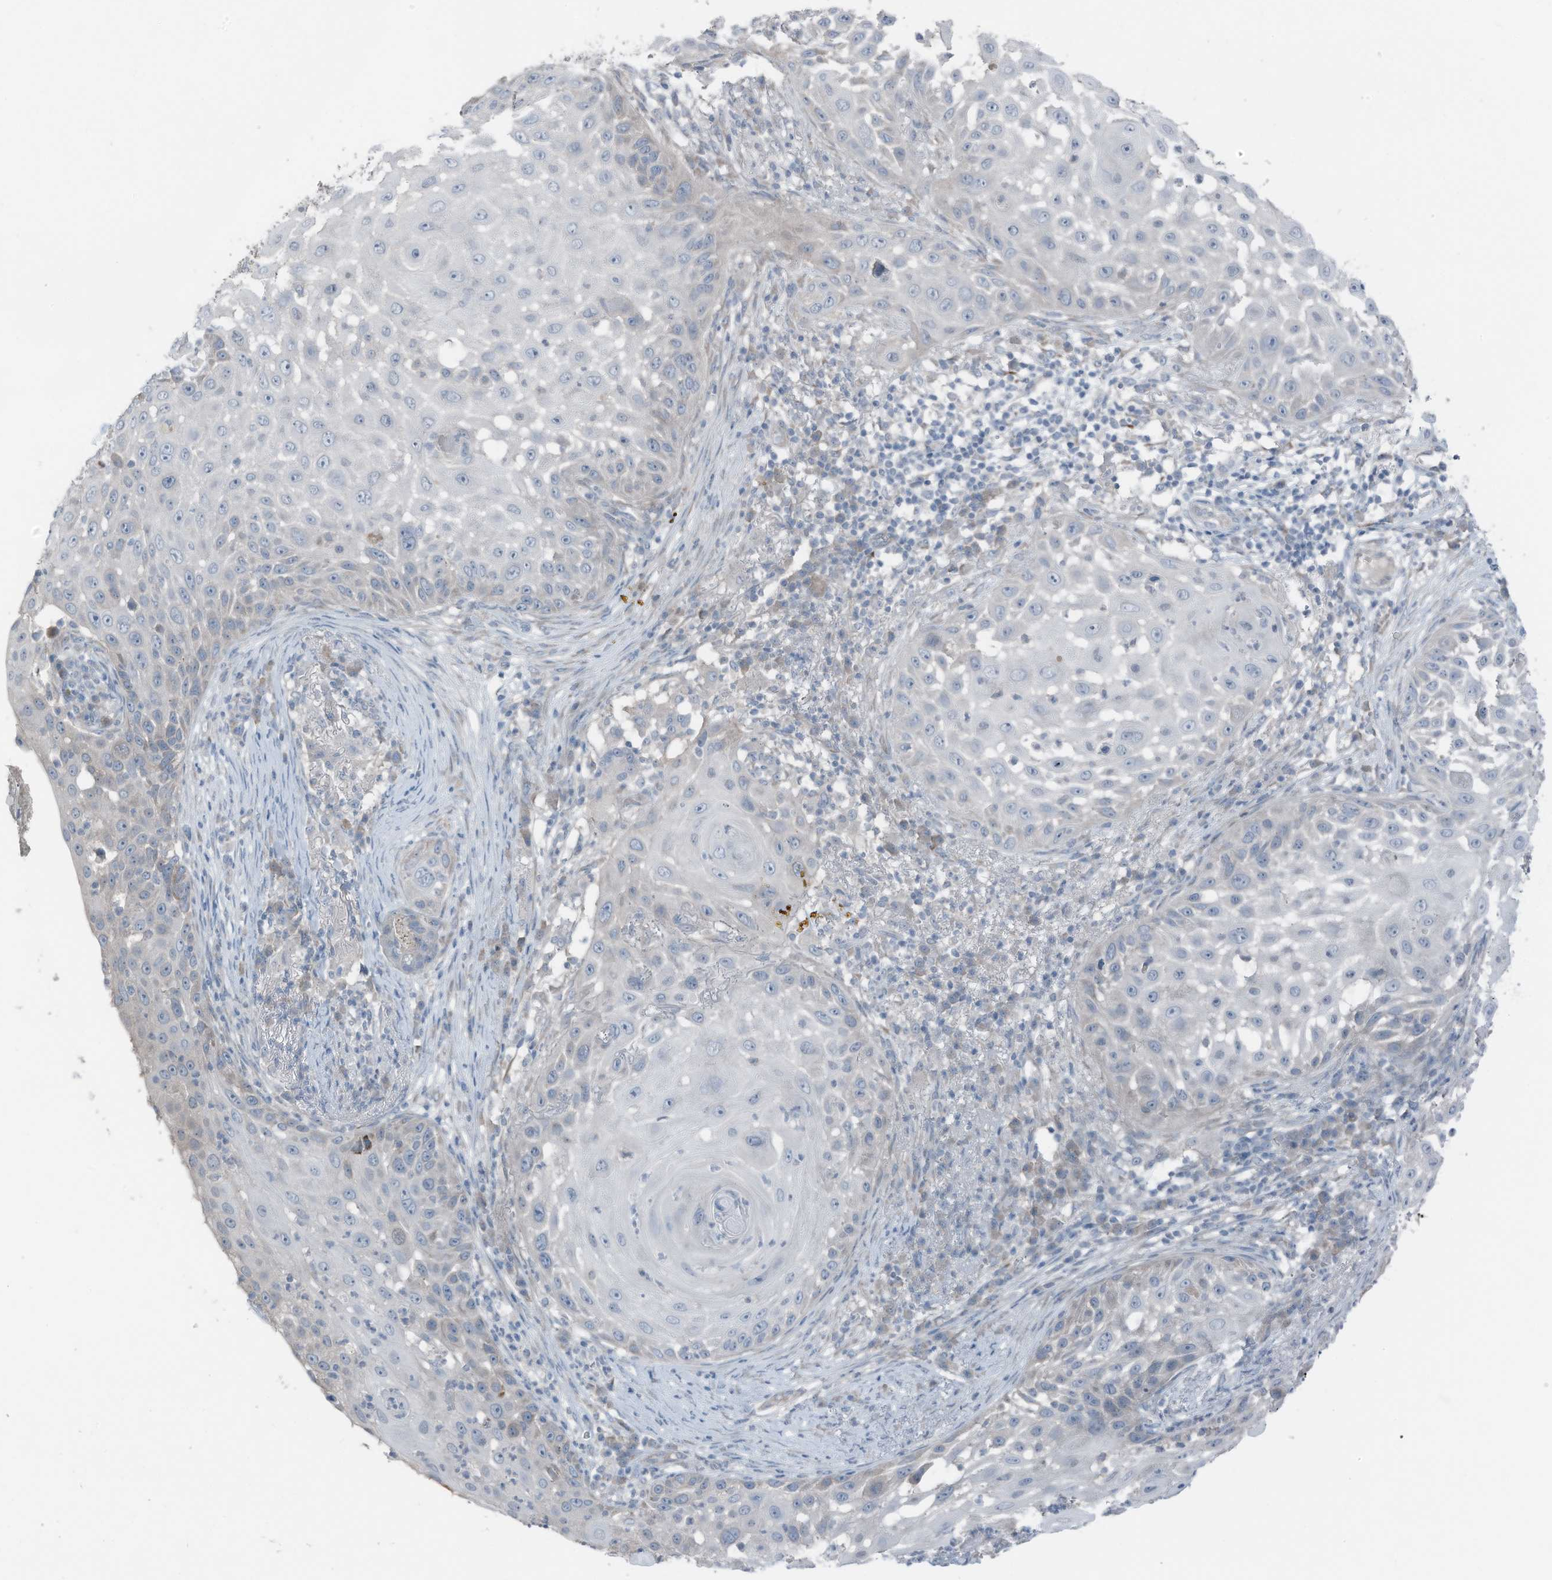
{"staining": {"intensity": "negative", "quantity": "none", "location": "none"}, "tissue": "skin cancer", "cell_type": "Tumor cells", "image_type": "cancer", "snomed": [{"axis": "morphology", "description": "Squamous cell carcinoma, NOS"}, {"axis": "topography", "description": "Skin"}], "caption": "Tumor cells are negative for protein expression in human skin cancer. Nuclei are stained in blue.", "gene": "ARHGEF33", "patient": {"sex": "female", "age": 44}}